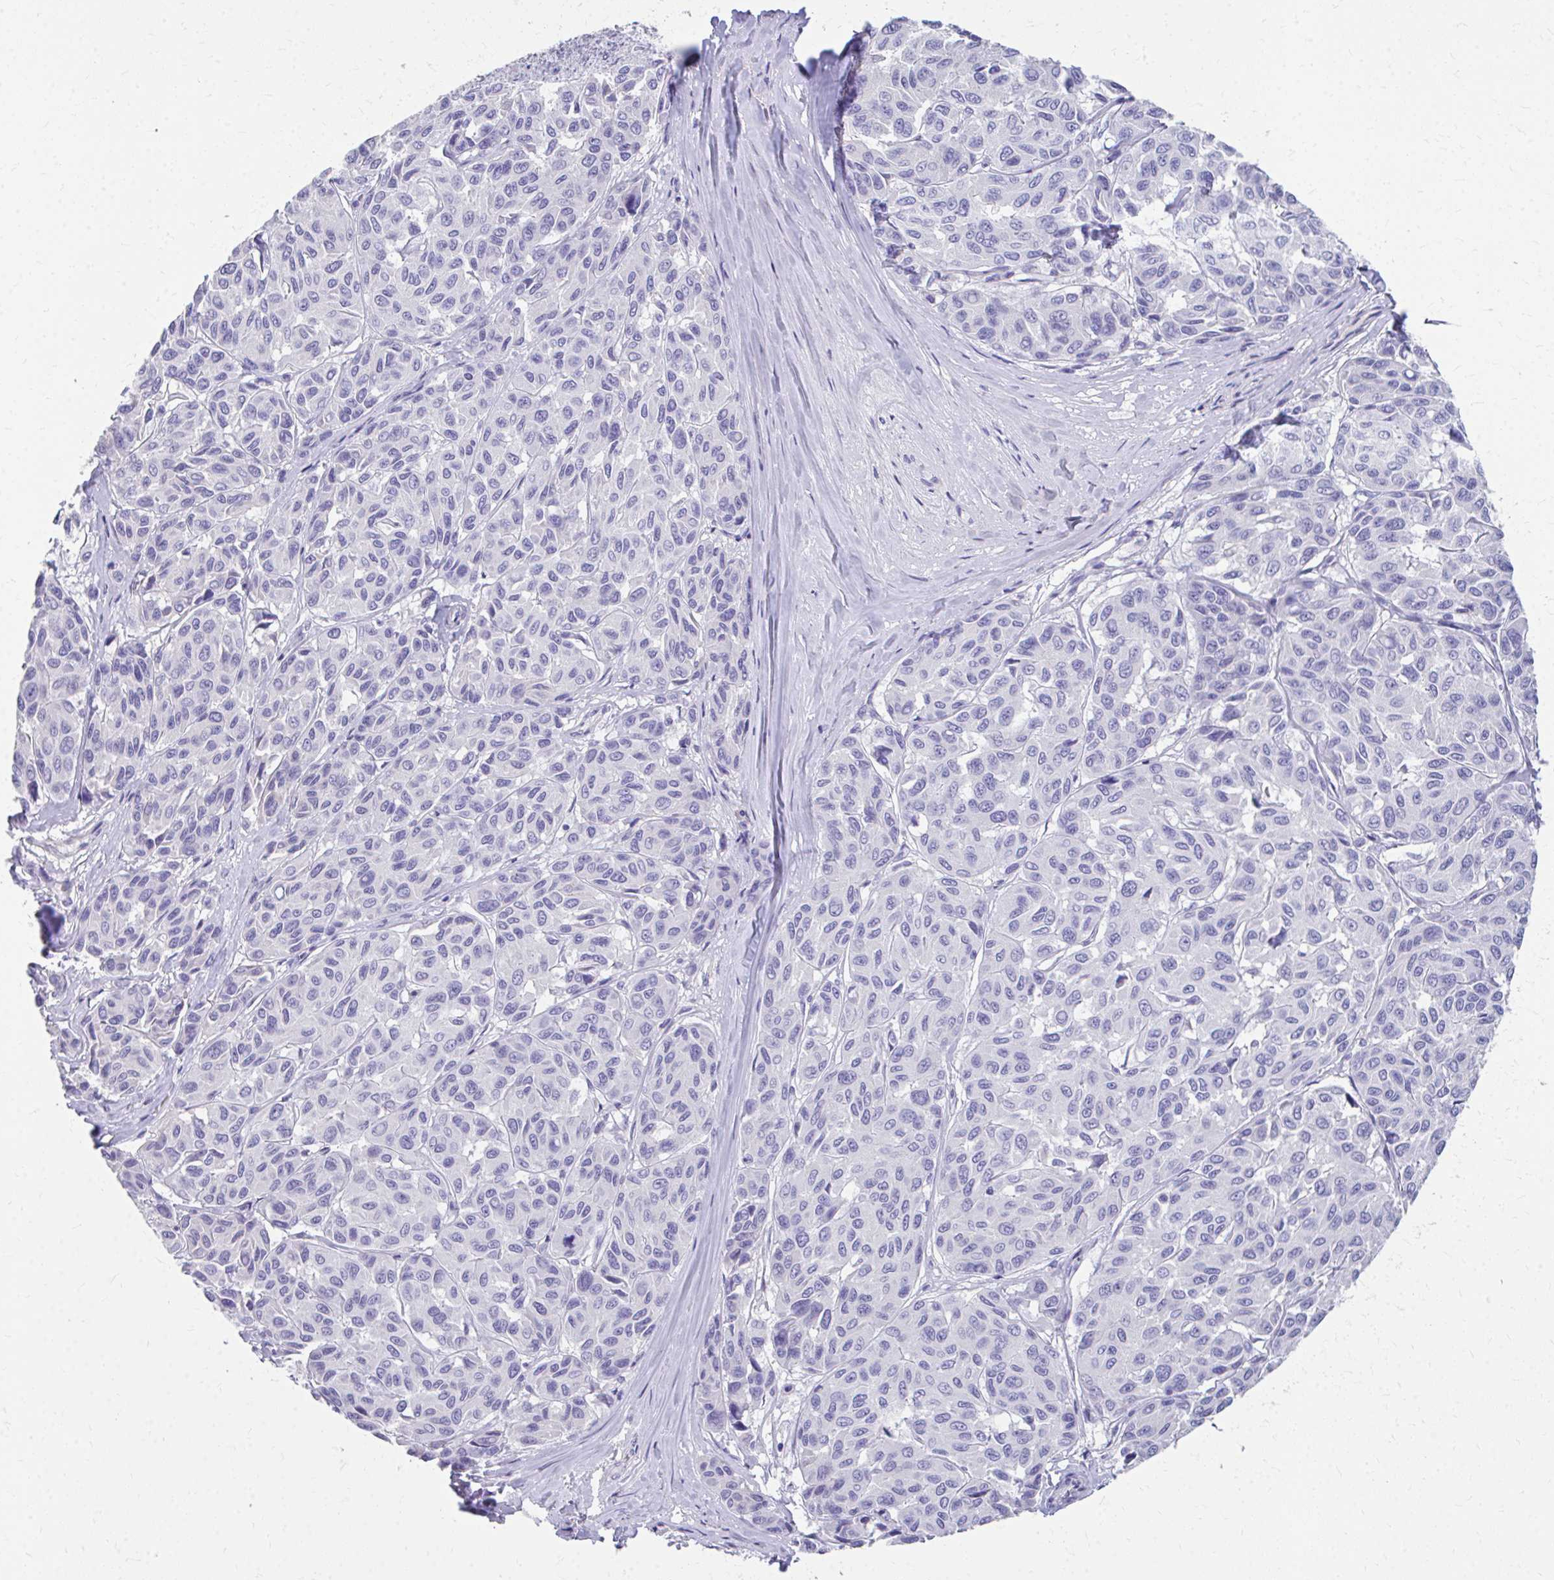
{"staining": {"intensity": "negative", "quantity": "none", "location": "none"}, "tissue": "melanoma", "cell_type": "Tumor cells", "image_type": "cancer", "snomed": [{"axis": "morphology", "description": "Malignant melanoma, NOS"}, {"axis": "topography", "description": "Skin"}], "caption": "Protein analysis of malignant melanoma displays no significant positivity in tumor cells.", "gene": "CFH", "patient": {"sex": "female", "age": 66}}